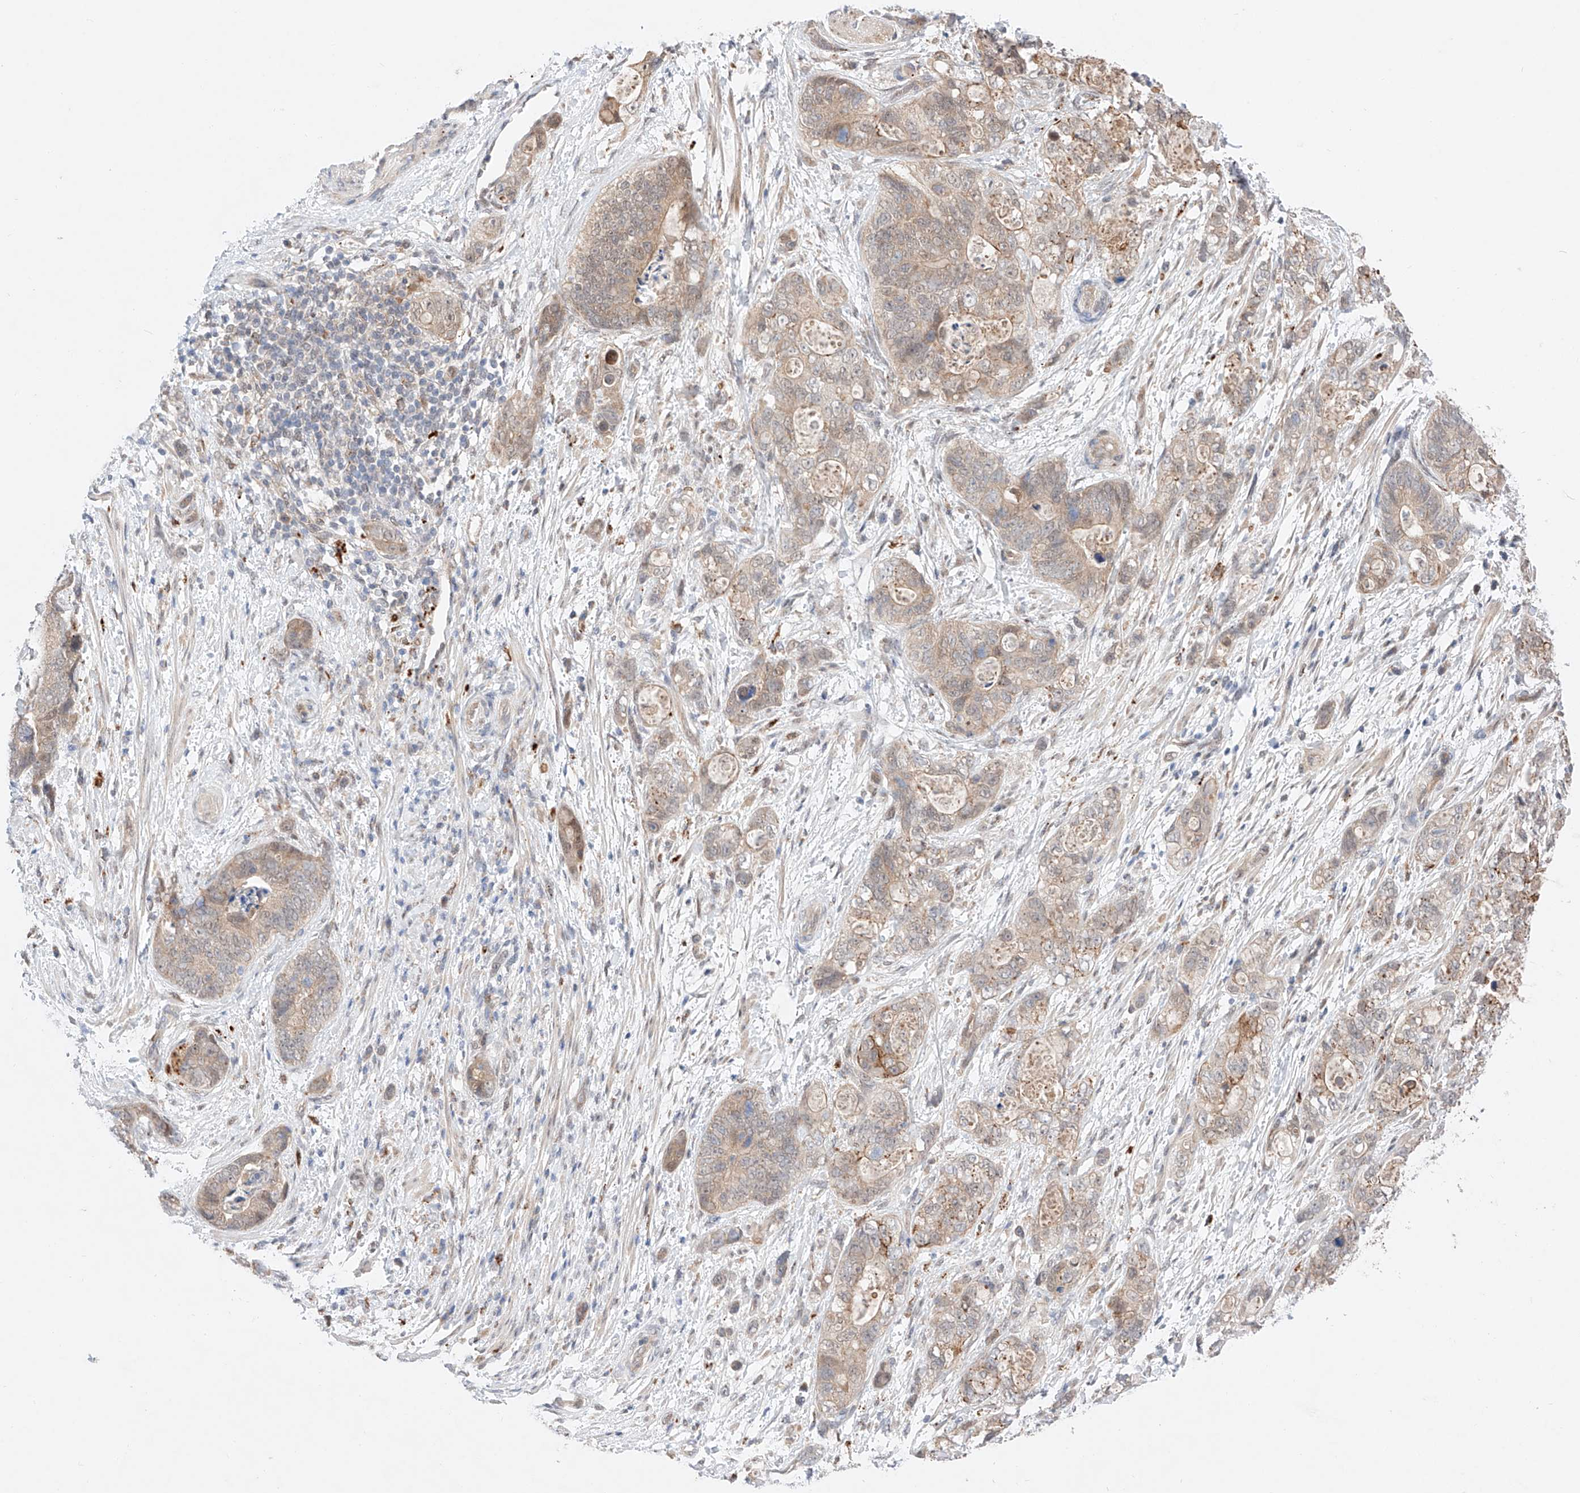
{"staining": {"intensity": "moderate", "quantity": "<25%", "location": "cytoplasmic/membranous"}, "tissue": "stomach cancer", "cell_type": "Tumor cells", "image_type": "cancer", "snomed": [{"axis": "morphology", "description": "Normal tissue, NOS"}, {"axis": "morphology", "description": "Adenocarcinoma, NOS"}, {"axis": "topography", "description": "Stomach"}], "caption": "DAB (3,3'-diaminobenzidine) immunohistochemical staining of human stomach adenocarcinoma reveals moderate cytoplasmic/membranous protein positivity in about <25% of tumor cells. (DAB (3,3'-diaminobenzidine) IHC with brightfield microscopy, high magnification).", "gene": "GCNT1", "patient": {"sex": "female", "age": 89}}